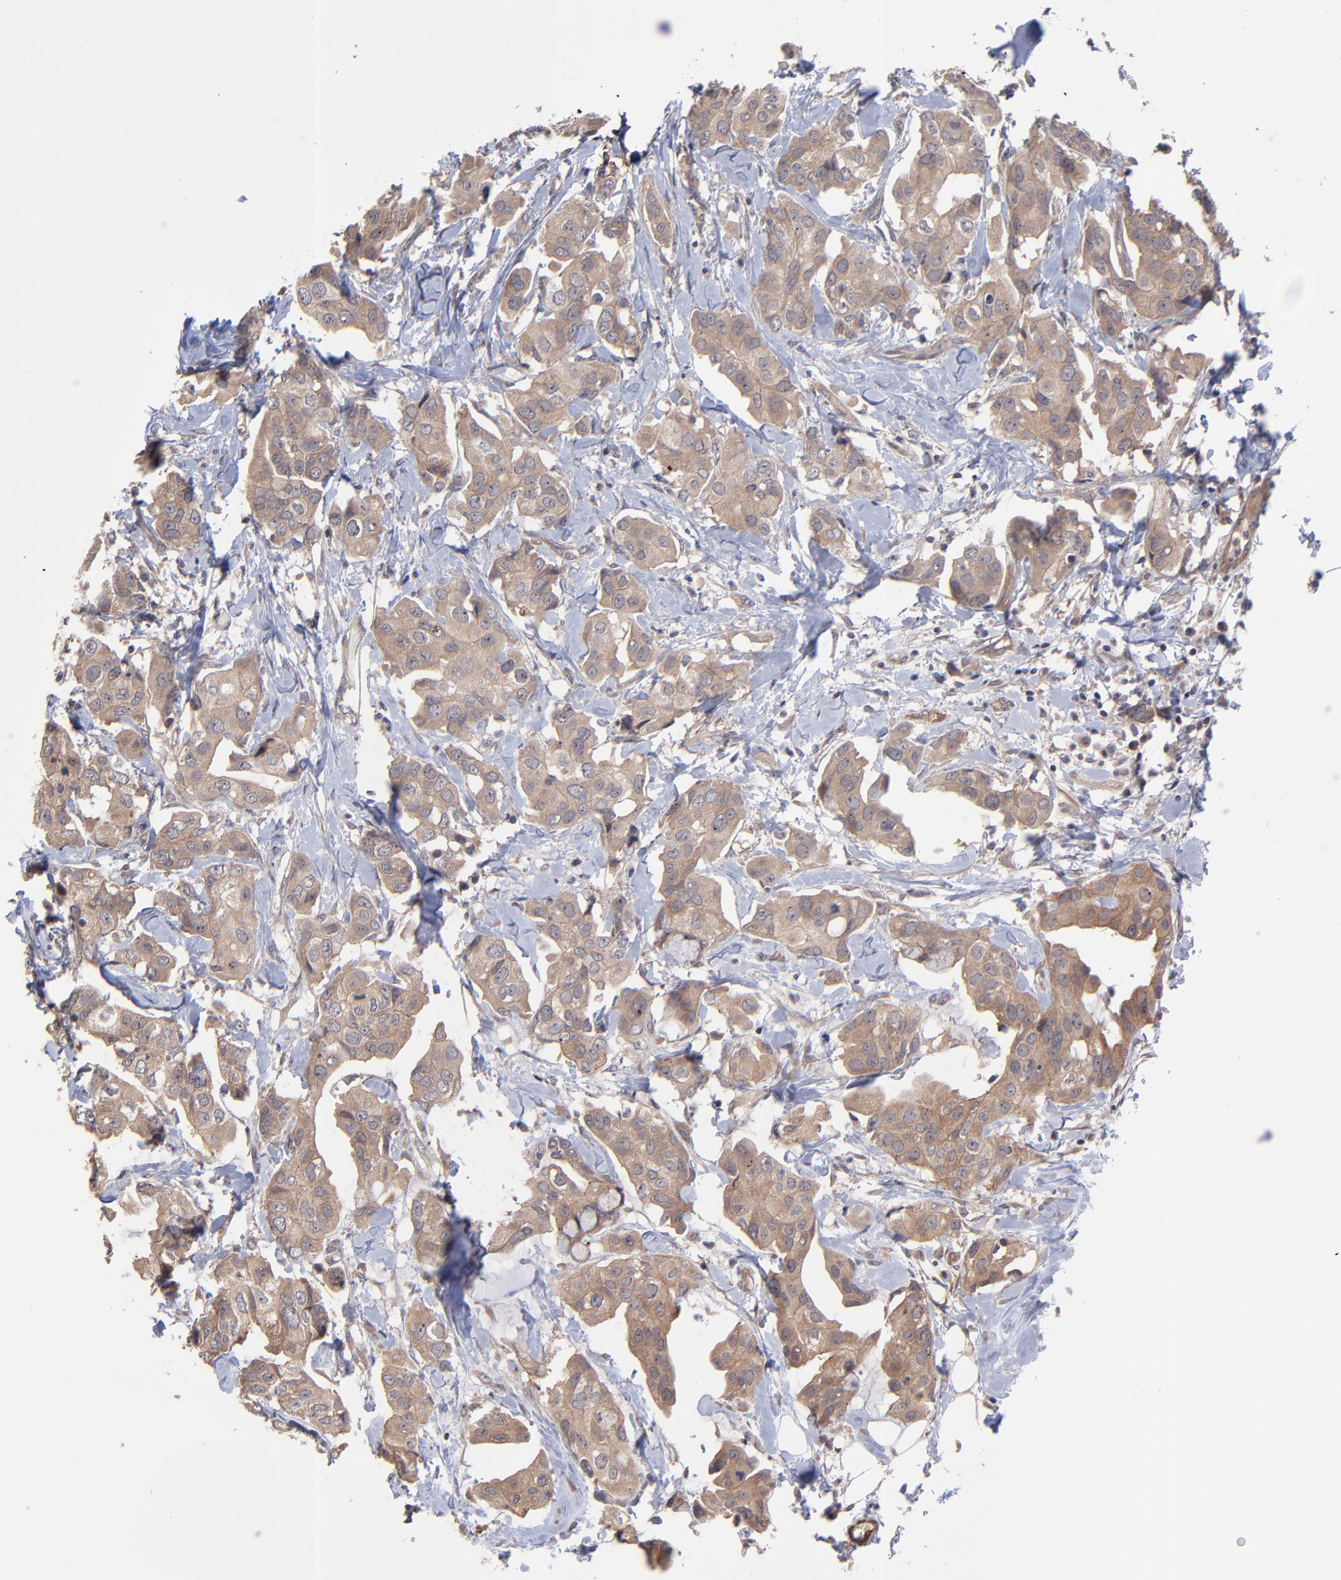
{"staining": {"intensity": "moderate", "quantity": ">75%", "location": "cytoplasmic/membranous"}, "tissue": "breast cancer", "cell_type": "Tumor cells", "image_type": "cancer", "snomed": [{"axis": "morphology", "description": "Duct carcinoma"}, {"axis": "topography", "description": "Breast"}], "caption": "About >75% of tumor cells in breast cancer reveal moderate cytoplasmic/membranous protein staining as visualized by brown immunohistochemical staining.", "gene": "ZNF780B", "patient": {"sex": "female", "age": 40}}